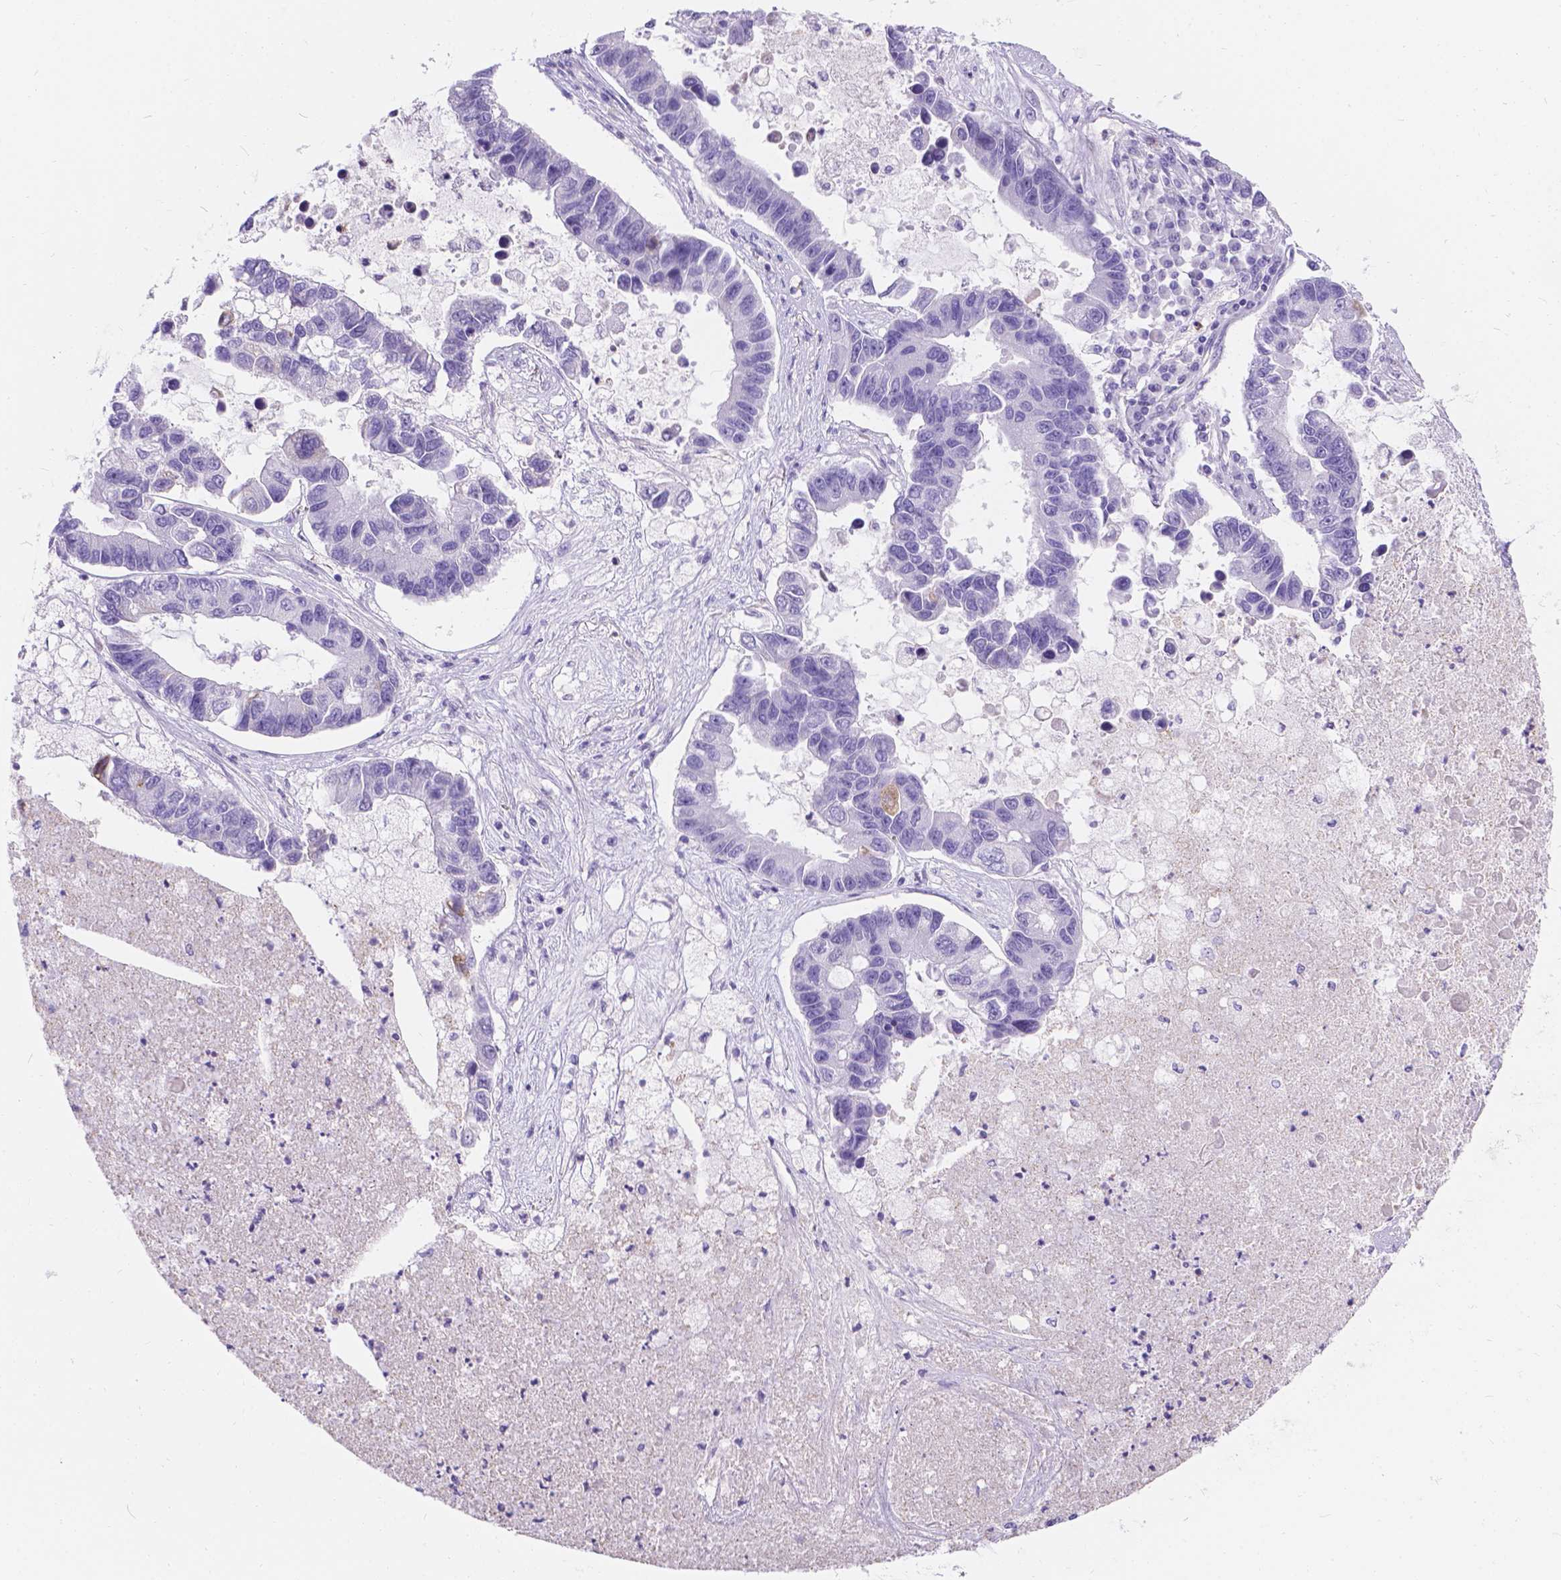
{"staining": {"intensity": "weak", "quantity": "<25%", "location": "cytoplasmic/membranous"}, "tissue": "lung cancer", "cell_type": "Tumor cells", "image_type": "cancer", "snomed": [{"axis": "morphology", "description": "Adenocarcinoma, NOS"}, {"axis": "topography", "description": "Bronchus"}, {"axis": "topography", "description": "Lung"}], "caption": "Protein analysis of lung cancer (adenocarcinoma) reveals no significant staining in tumor cells. The staining is performed using DAB (3,3'-diaminobenzidine) brown chromogen with nuclei counter-stained in using hematoxylin.", "gene": "GNRHR", "patient": {"sex": "female", "age": 51}}